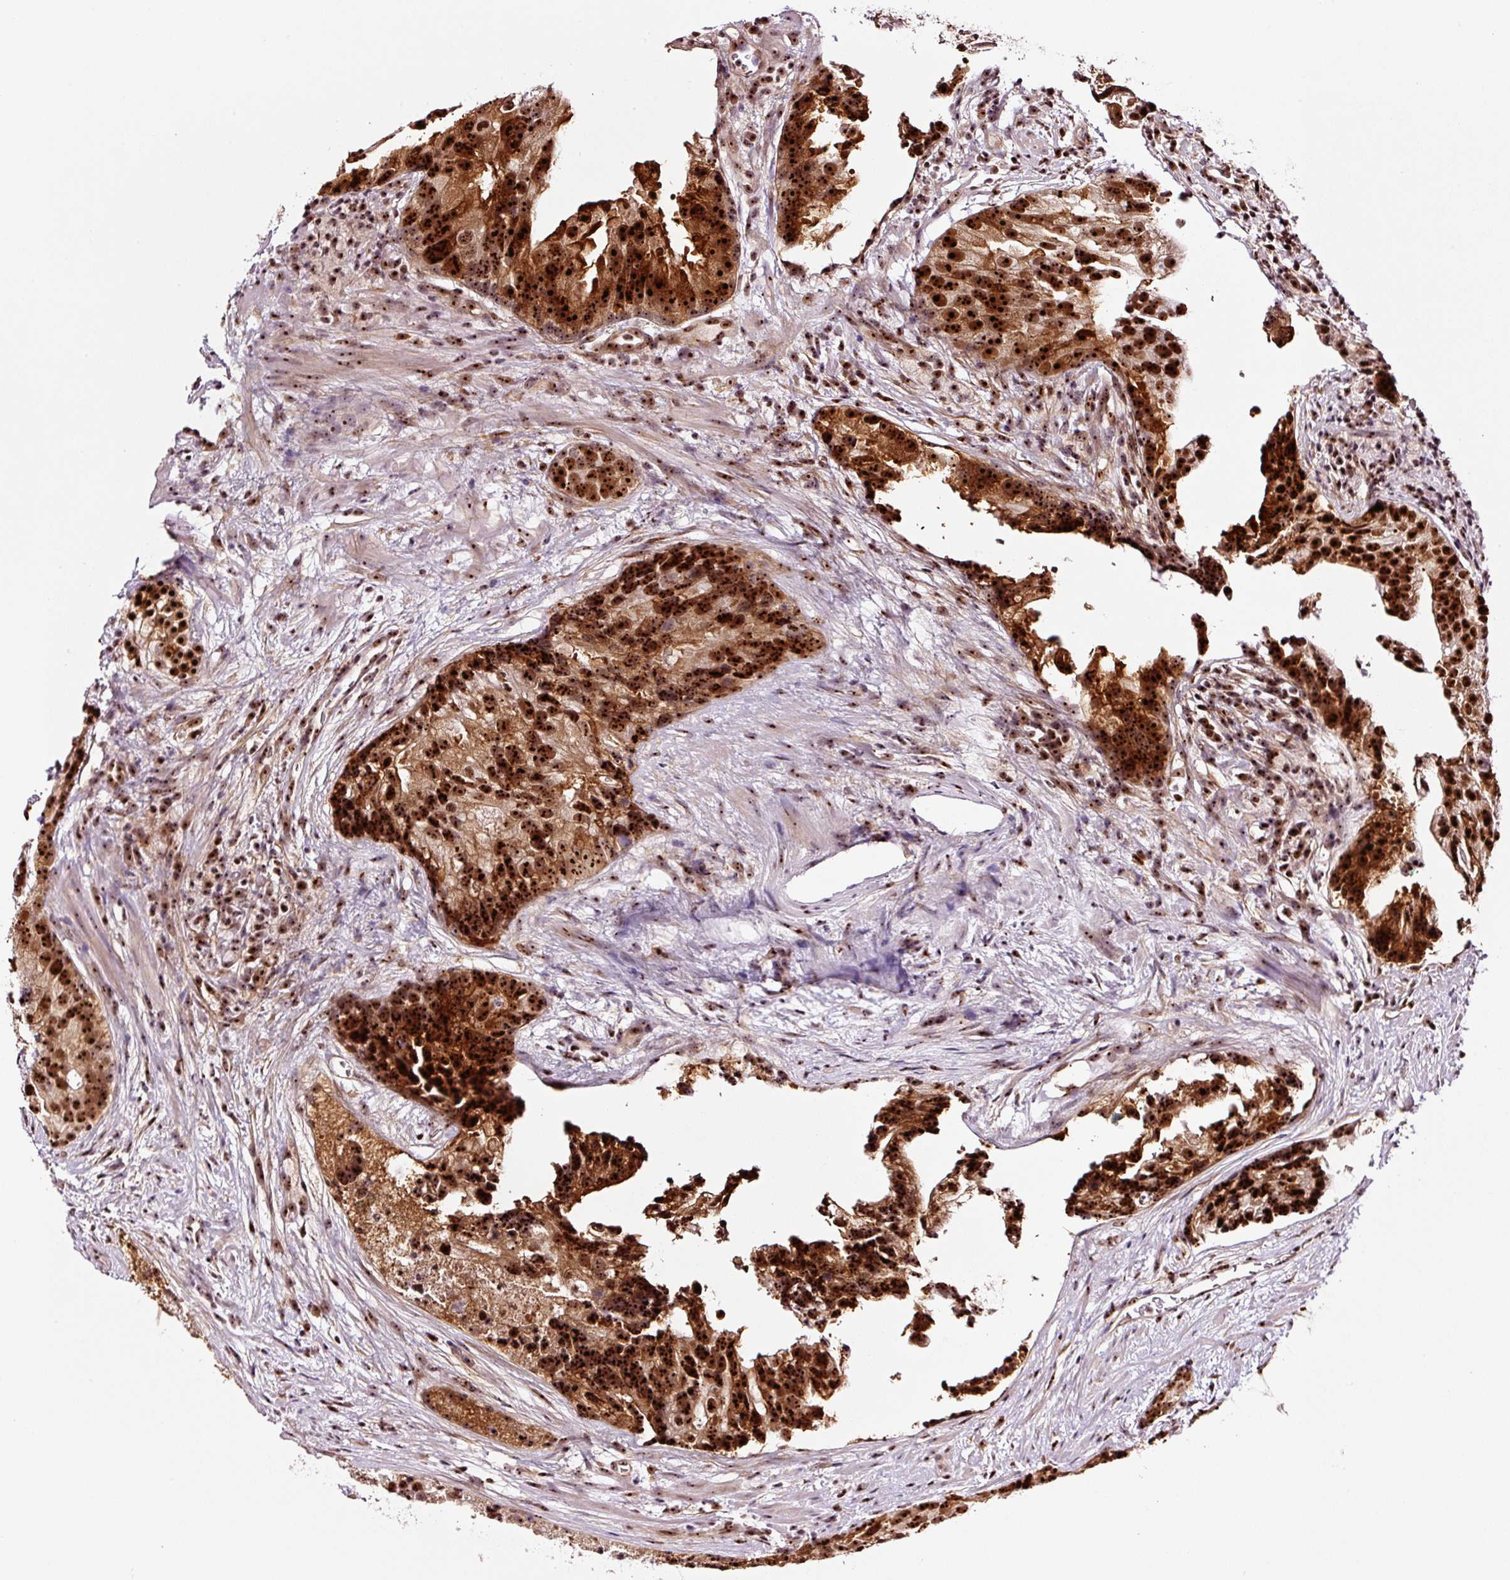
{"staining": {"intensity": "strong", "quantity": ">75%", "location": "cytoplasmic/membranous,nuclear"}, "tissue": "prostate cancer", "cell_type": "Tumor cells", "image_type": "cancer", "snomed": [{"axis": "morphology", "description": "Adenocarcinoma, High grade"}, {"axis": "topography", "description": "Prostate"}], "caption": "Brown immunohistochemical staining in human prostate high-grade adenocarcinoma demonstrates strong cytoplasmic/membranous and nuclear staining in about >75% of tumor cells. (DAB (3,3'-diaminobenzidine) = brown stain, brightfield microscopy at high magnification).", "gene": "GNL3", "patient": {"sex": "male", "age": 62}}